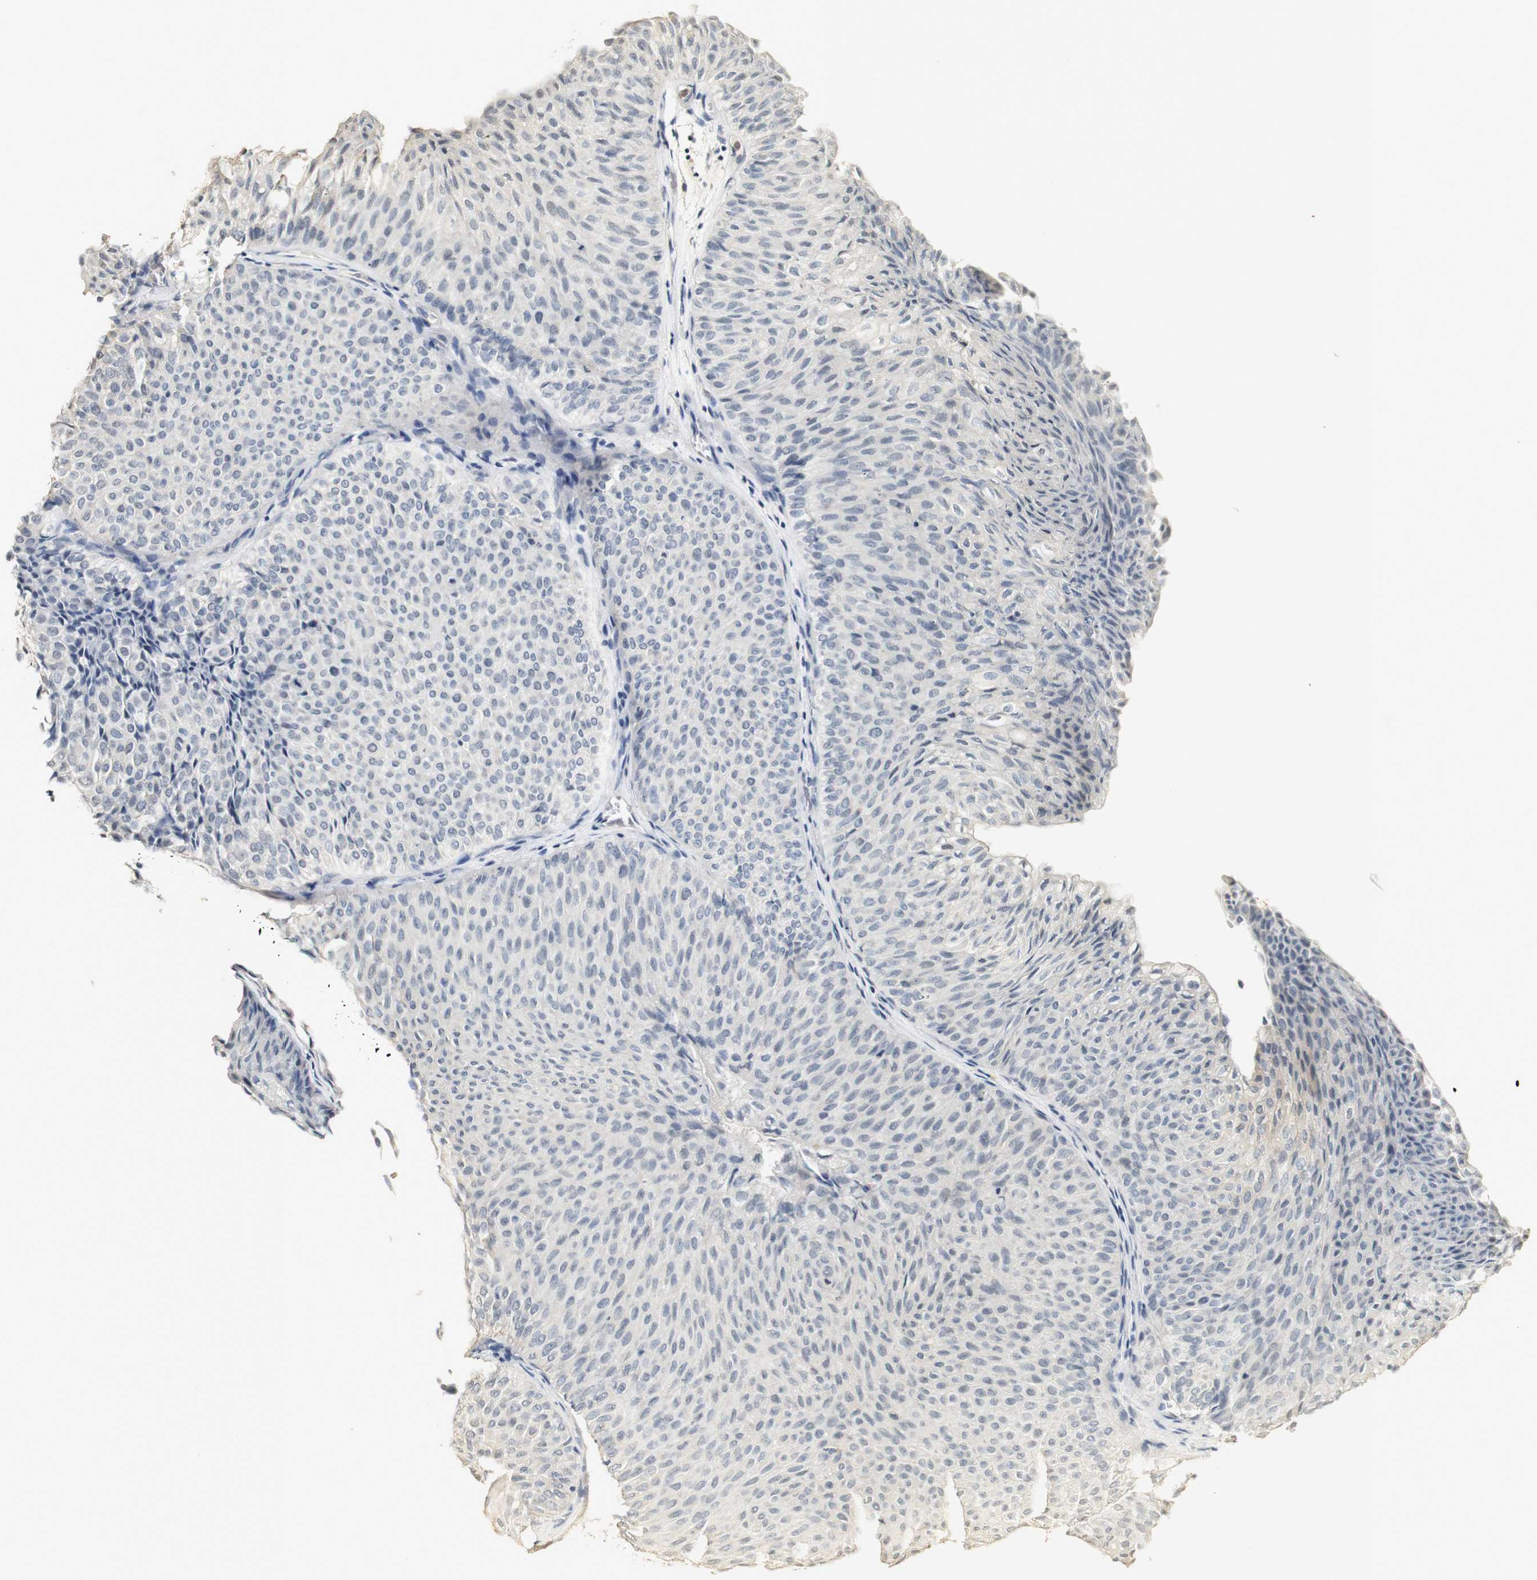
{"staining": {"intensity": "negative", "quantity": "none", "location": "none"}, "tissue": "urothelial cancer", "cell_type": "Tumor cells", "image_type": "cancer", "snomed": [{"axis": "morphology", "description": "Urothelial carcinoma, Low grade"}, {"axis": "topography", "description": "Urinary bladder"}], "caption": "A high-resolution photomicrograph shows immunohistochemistry staining of urothelial cancer, which exhibits no significant staining in tumor cells.", "gene": "SYT7", "patient": {"sex": "male", "age": 78}}